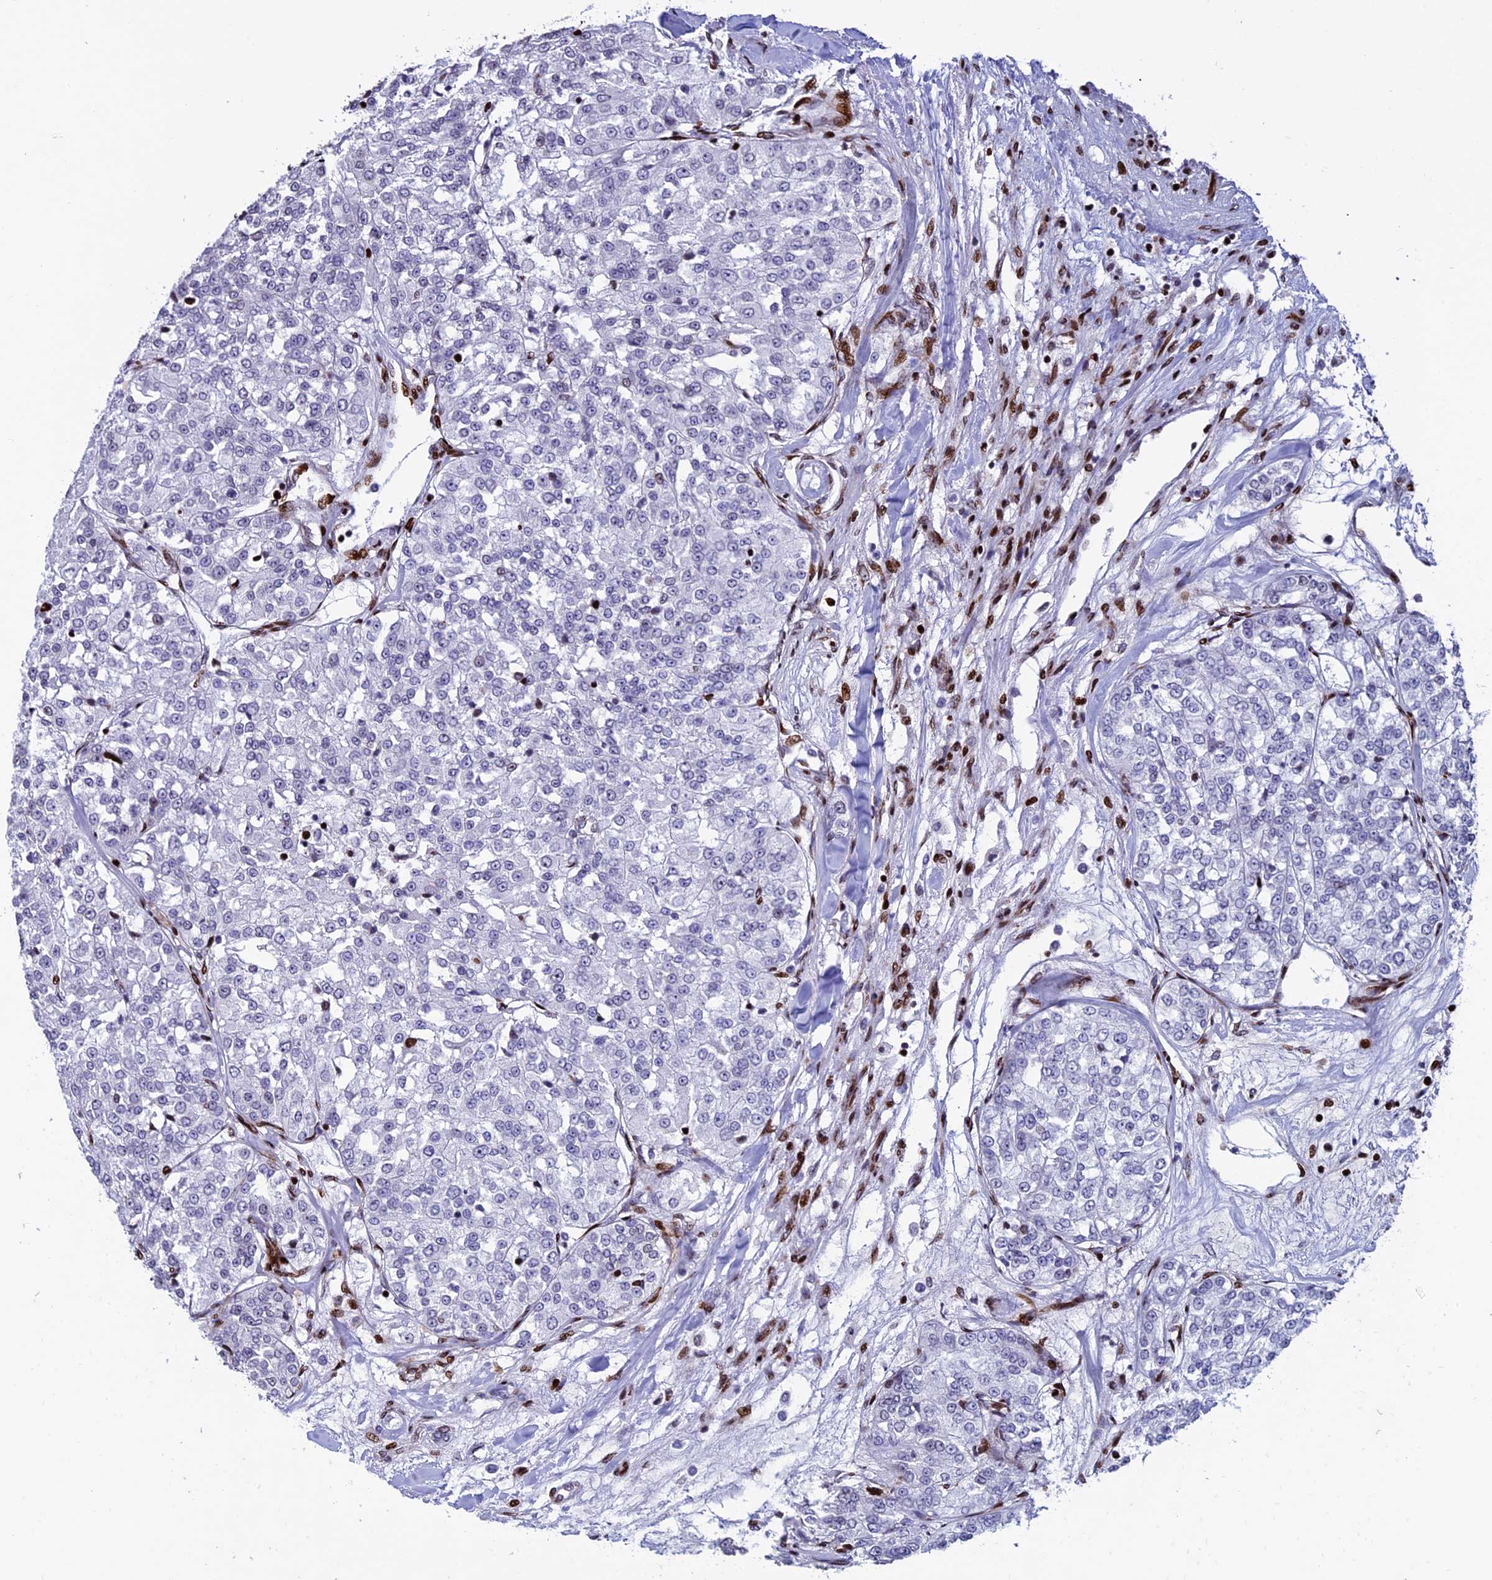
{"staining": {"intensity": "moderate", "quantity": "<25%", "location": "nuclear"}, "tissue": "renal cancer", "cell_type": "Tumor cells", "image_type": "cancer", "snomed": [{"axis": "morphology", "description": "Adenocarcinoma, NOS"}, {"axis": "topography", "description": "Kidney"}], "caption": "Adenocarcinoma (renal) stained for a protein (brown) demonstrates moderate nuclear positive staining in approximately <25% of tumor cells.", "gene": "BTBD3", "patient": {"sex": "female", "age": 63}}